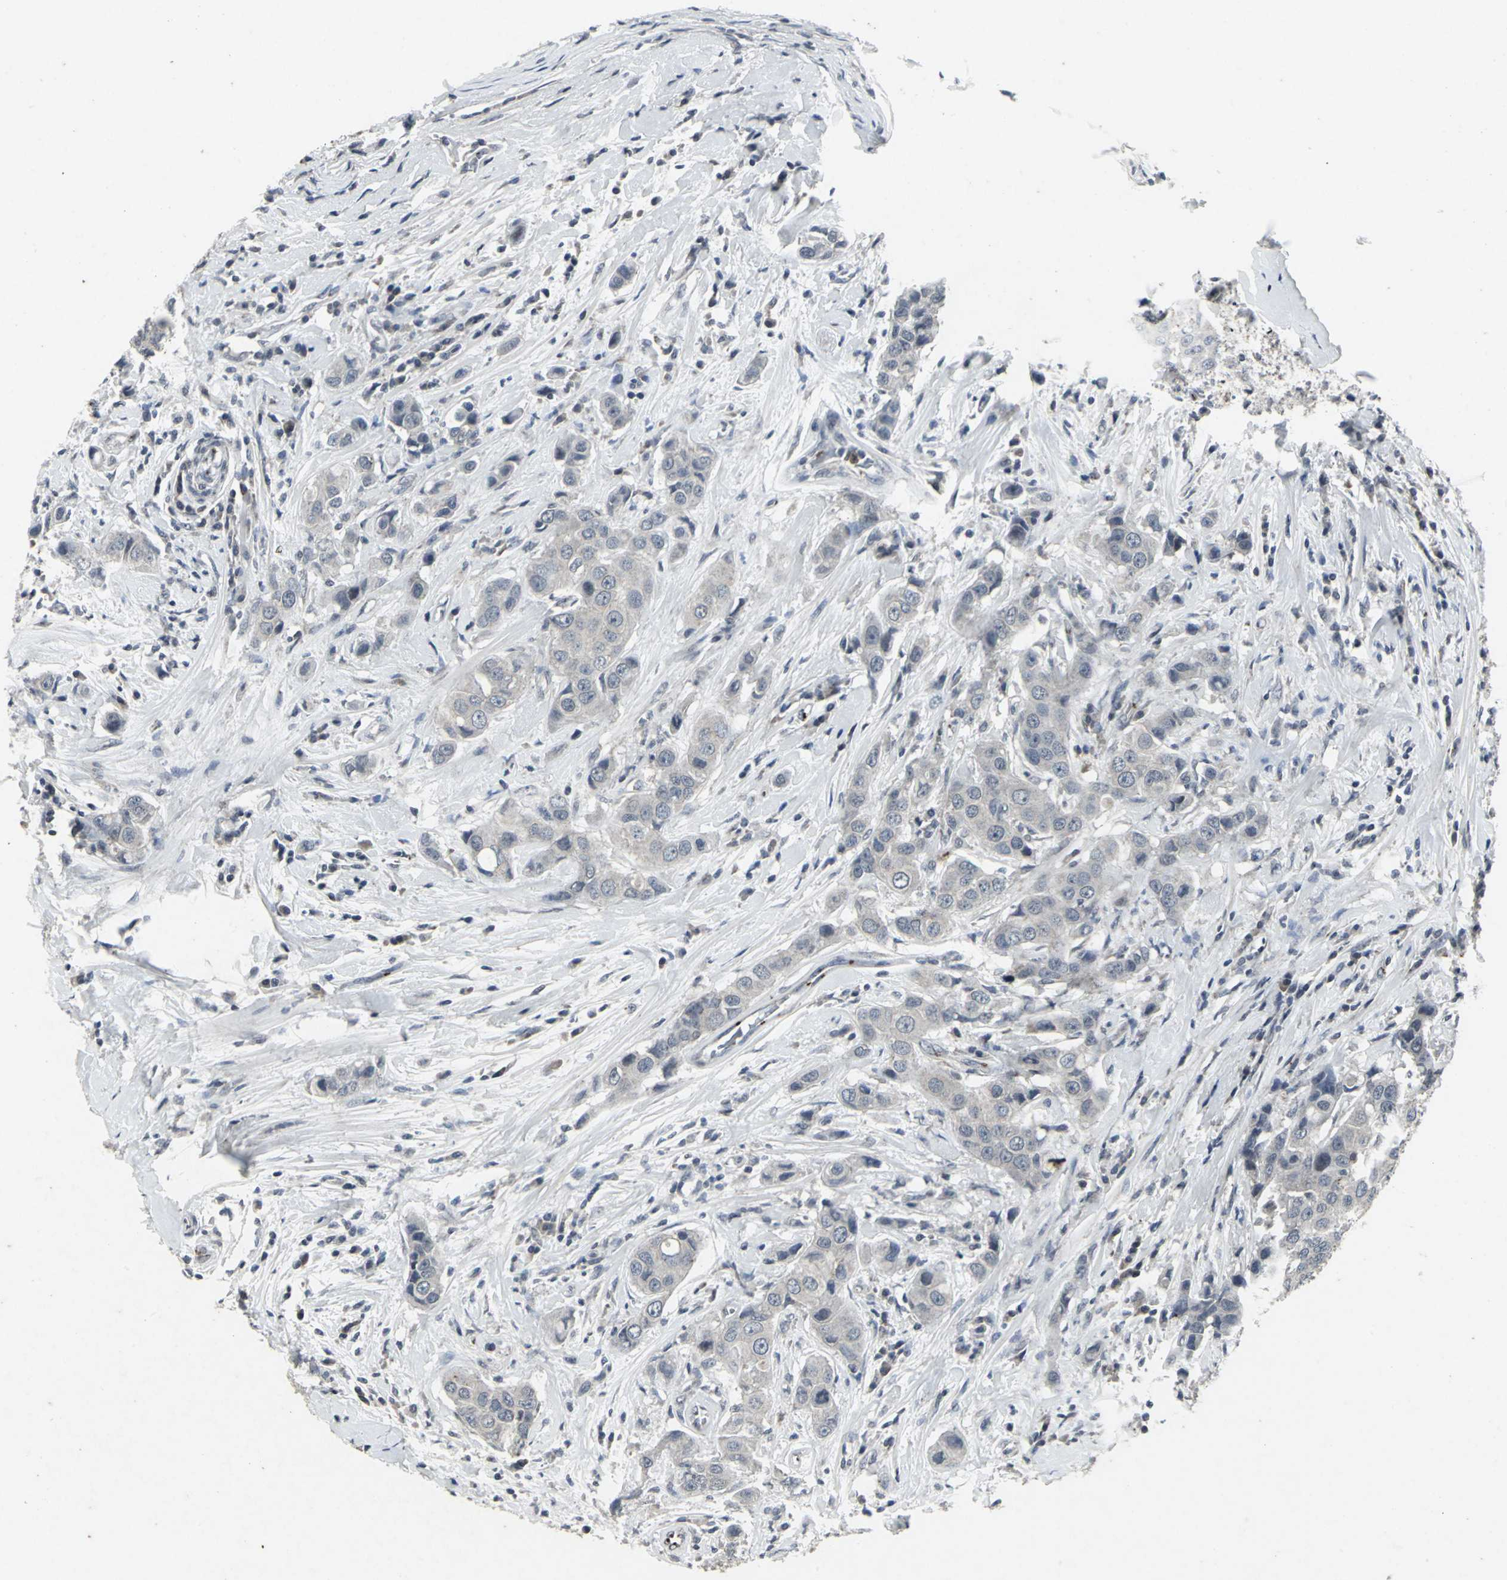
{"staining": {"intensity": "negative", "quantity": "none", "location": "none"}, "tissue": "breast cancer", "cell_type": "Tumor cells", "image_type": "cancer", "snomed": [{"axis": "morphology", "description": "Duct carcinoma"}, {"axis": "topography", "description": "Breast"}], "caption": "IHC of breast invasive ductal carcinoma shows no expression in tumor cells. (Immunohistochemistry (ihc), brightfield microscopy, high magnification).", "gene": "BMP4", "patient": {"sex": "female", "age": 27}}